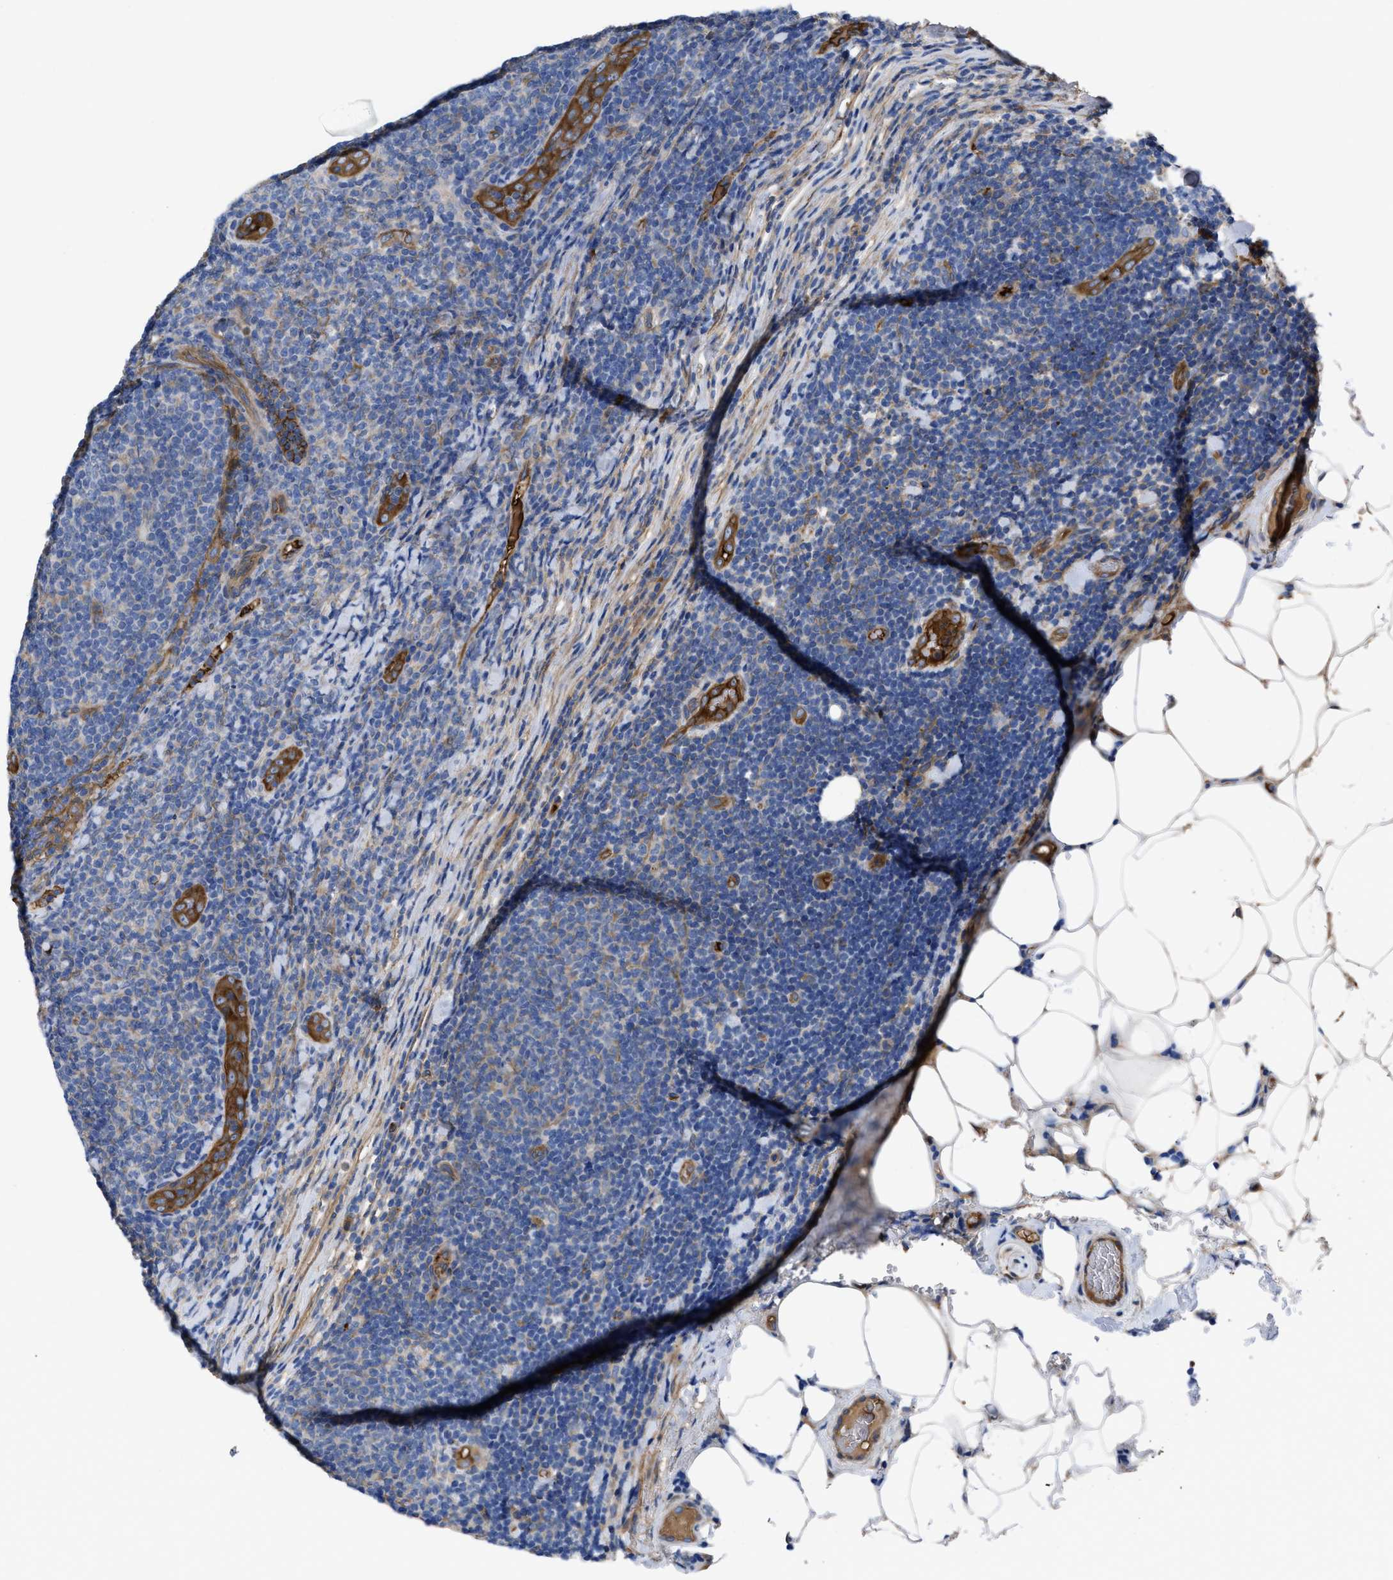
{"staining": {"intensity": "weak", "quantity": "25%-75%", "location": "cytoplasmic/membranous"}, "tissue": "lymphoma", "cell_type": "Tumor cells", "image_type": "cancer", "snomed": [{"axis": "morphology", "description": "Malignant lymphoma, non-Hodgkin's type, Low grade"}, {"axis": "topography", "description": "Lymph node"}], "caption": "Tumor cells reveal low levels of weak cytoplasmic/membranous positivity in approximately 25%-75% of cells in lymphoma. The staining was performed using DAB (3,3'-diaminobenzidine), with brown indicating positive protein expression. Nuclei are stained blue with hematoxylin.", "gene": "TRIOBP", "patient": {"sex": "male", "age": 66}}